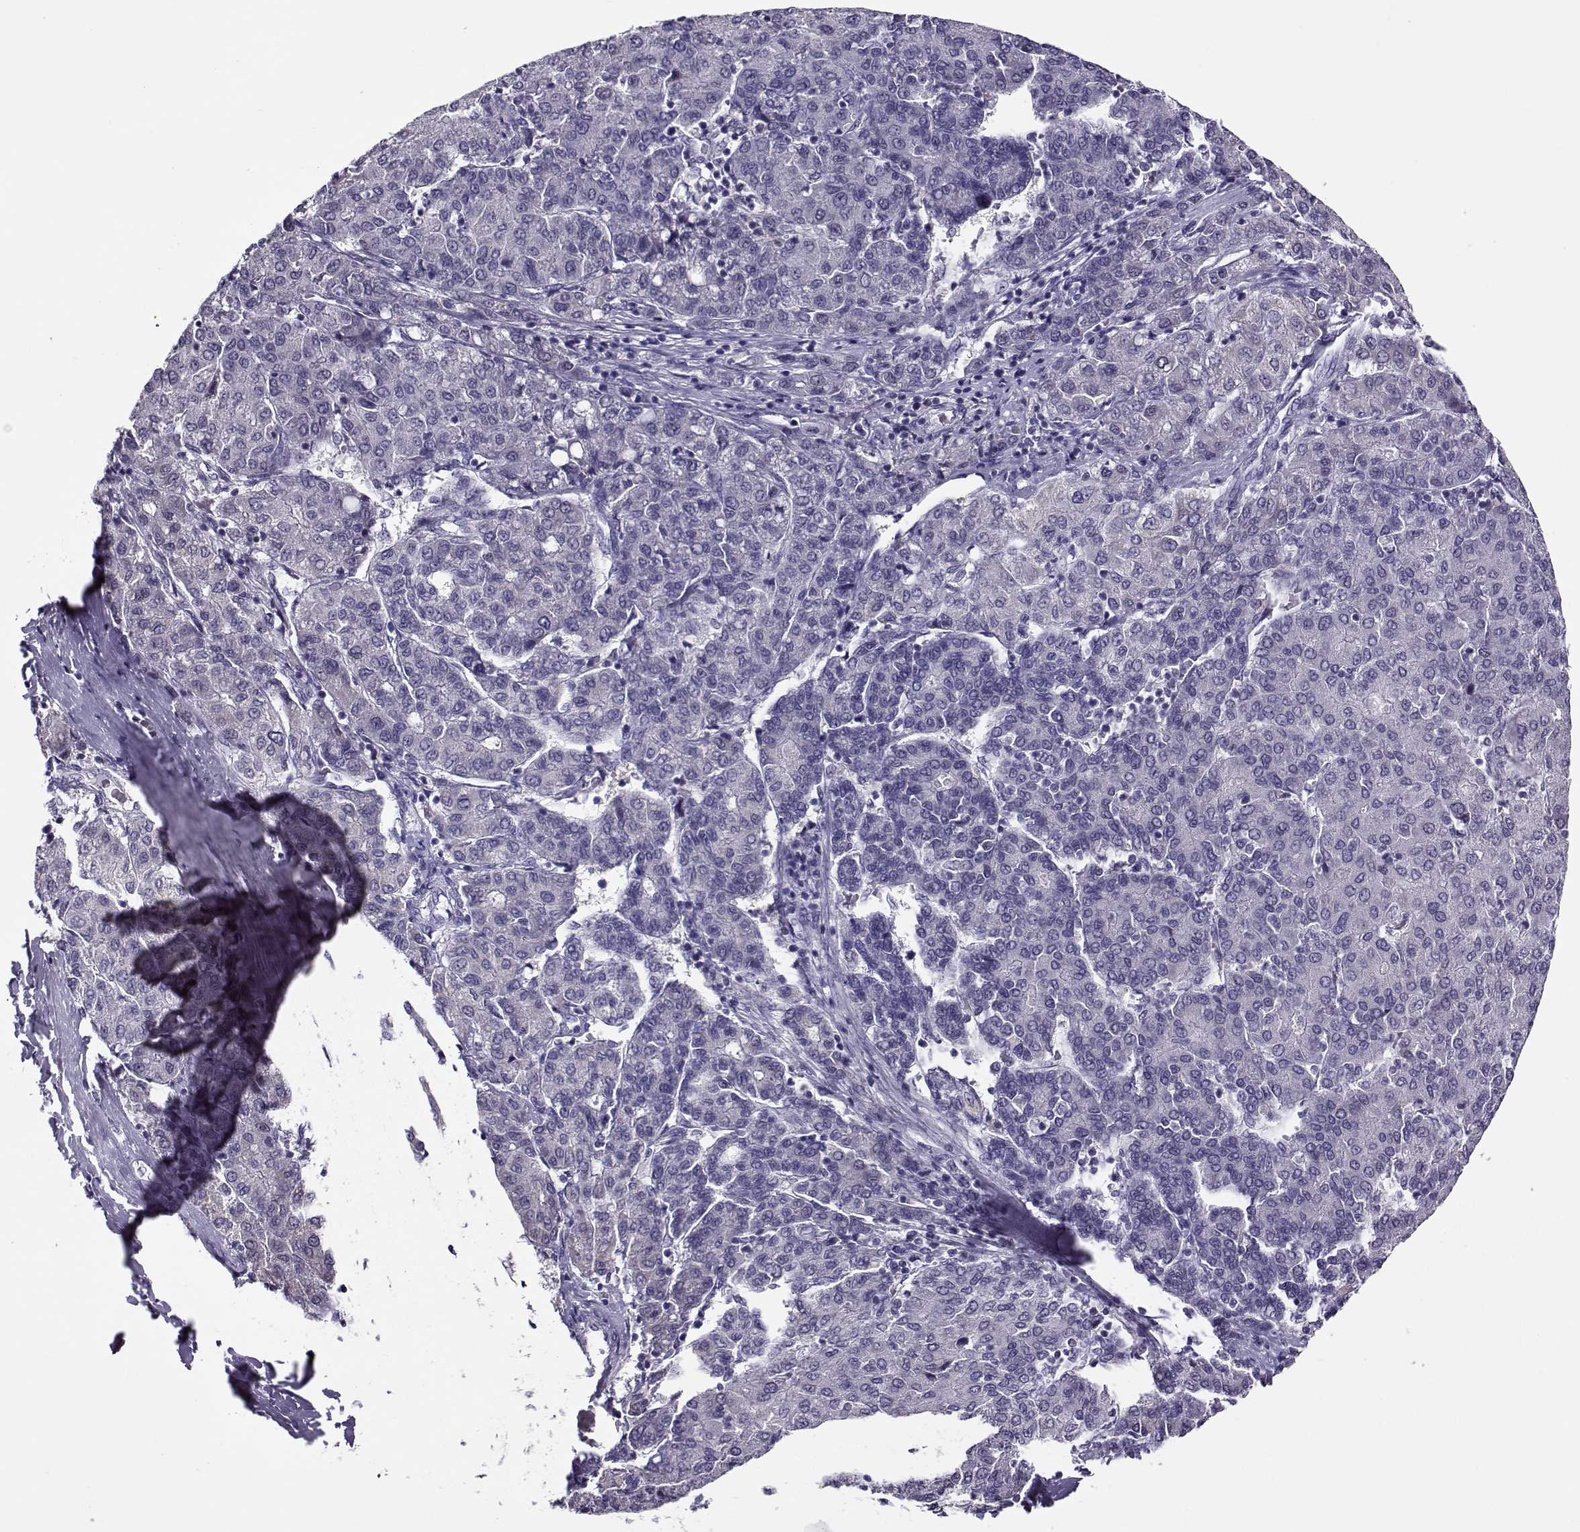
{"staining": {"intensity": "negative", "quantity": "none", "location": "none"}, "tissue": "liver cancer", "cell_type": "Tumor cells", "image_type": "cancer", "snomed": [{"axis": "morphology", "description": "Carcinoma, Hepatocellular, NOS"}, {"axis": "topography", "description": "Liver"}], "caption": "Immunohistochemistry image of liver hepatocellular carcinoma stained for a protein (brown), which shows no staining in tumor cells.", "gene": "FEZF1", "patient": {"sex": "male", "age": 65}}